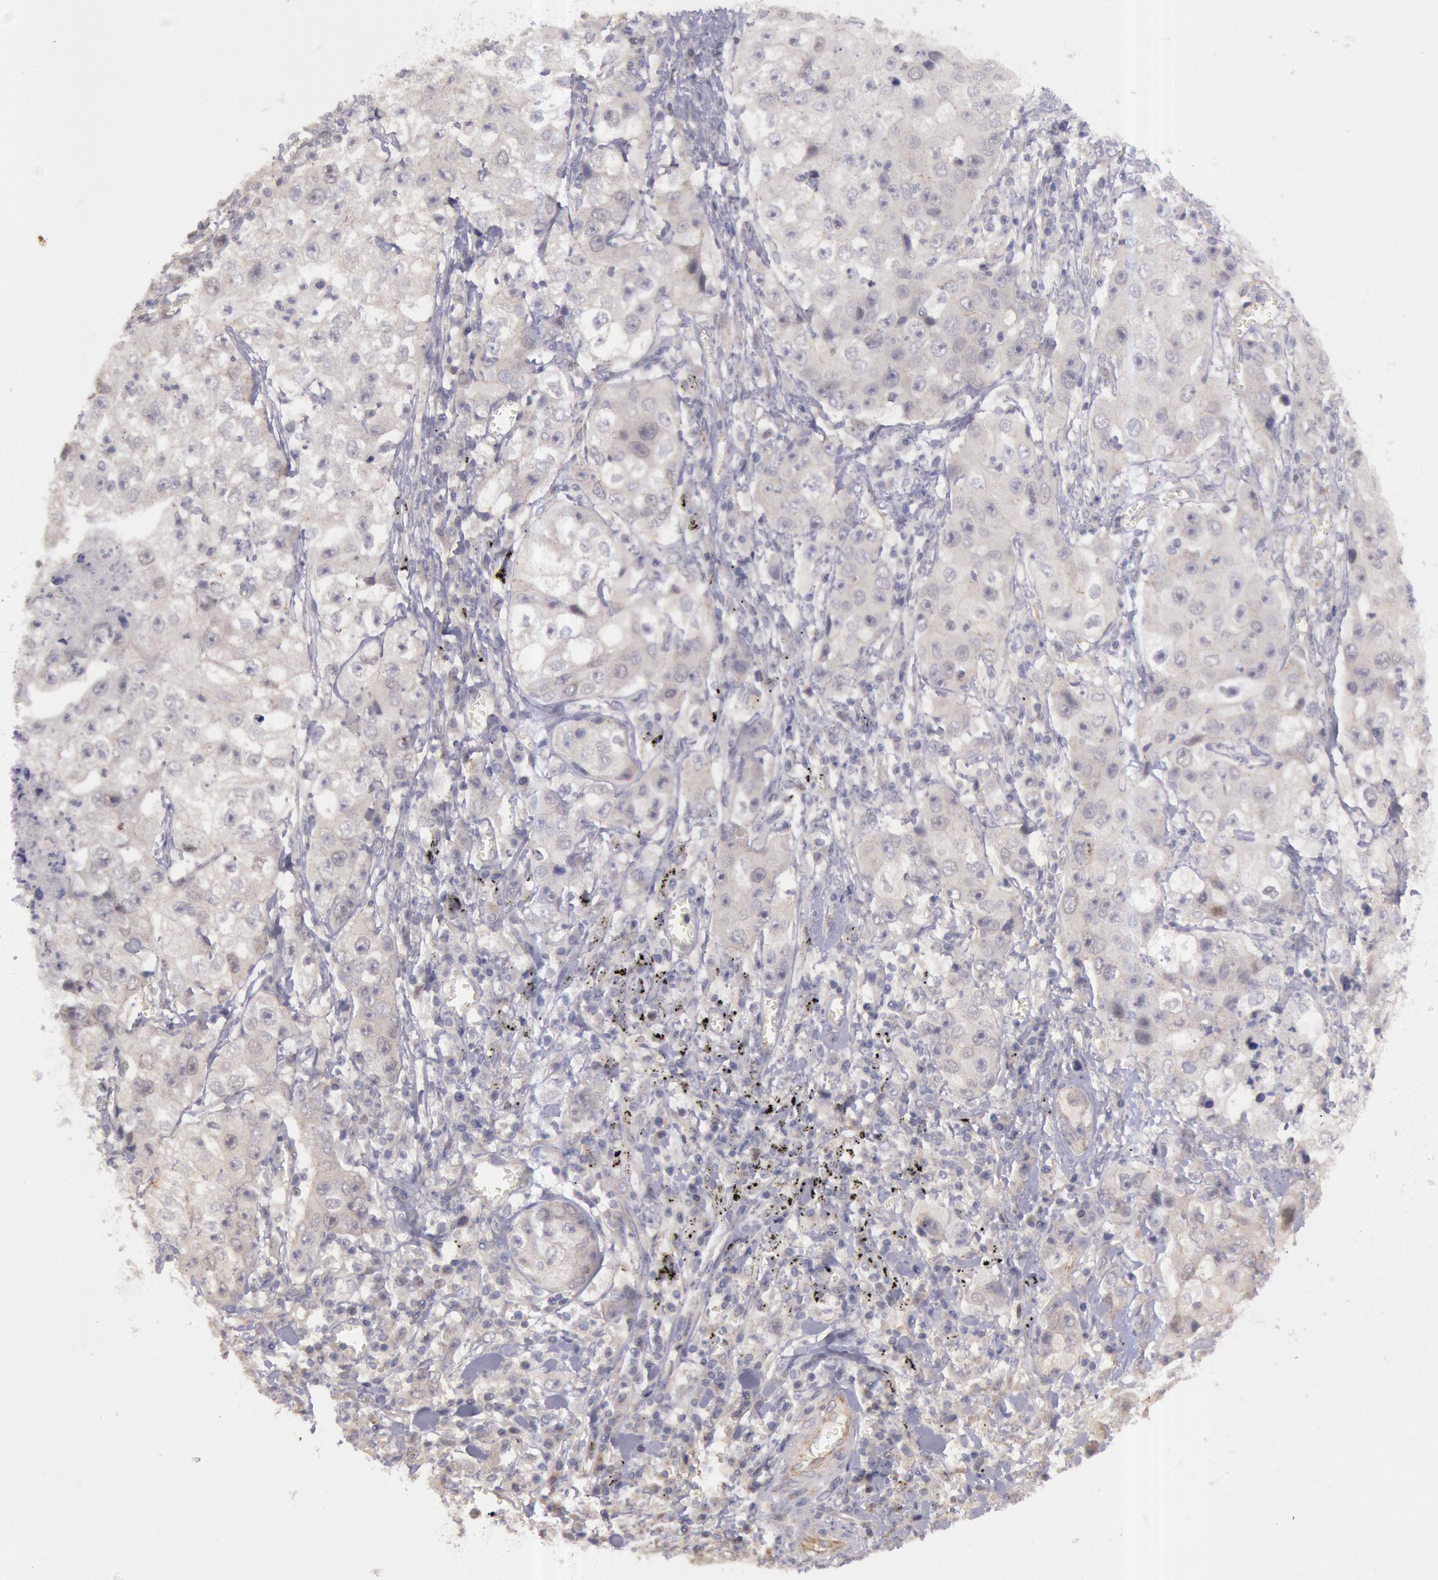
{"staining": {"intensity": "negative", "quantity": "none", "location": "none"}, "tissue": "lung cancer", "cell_type": "Tumor cells", "image_type": "cancer", "snomed": [{"axis": "morphology", "description": "Squamous cell carcinoma, NOS"}, {"axis": "topography", "description": "Lung"}], "caption": "There is no significant expression in tumor cells of squamous cell carcinoma (lung).", "gene": "AMOTL1", "patient": {"sex": "male", "age": 64}}